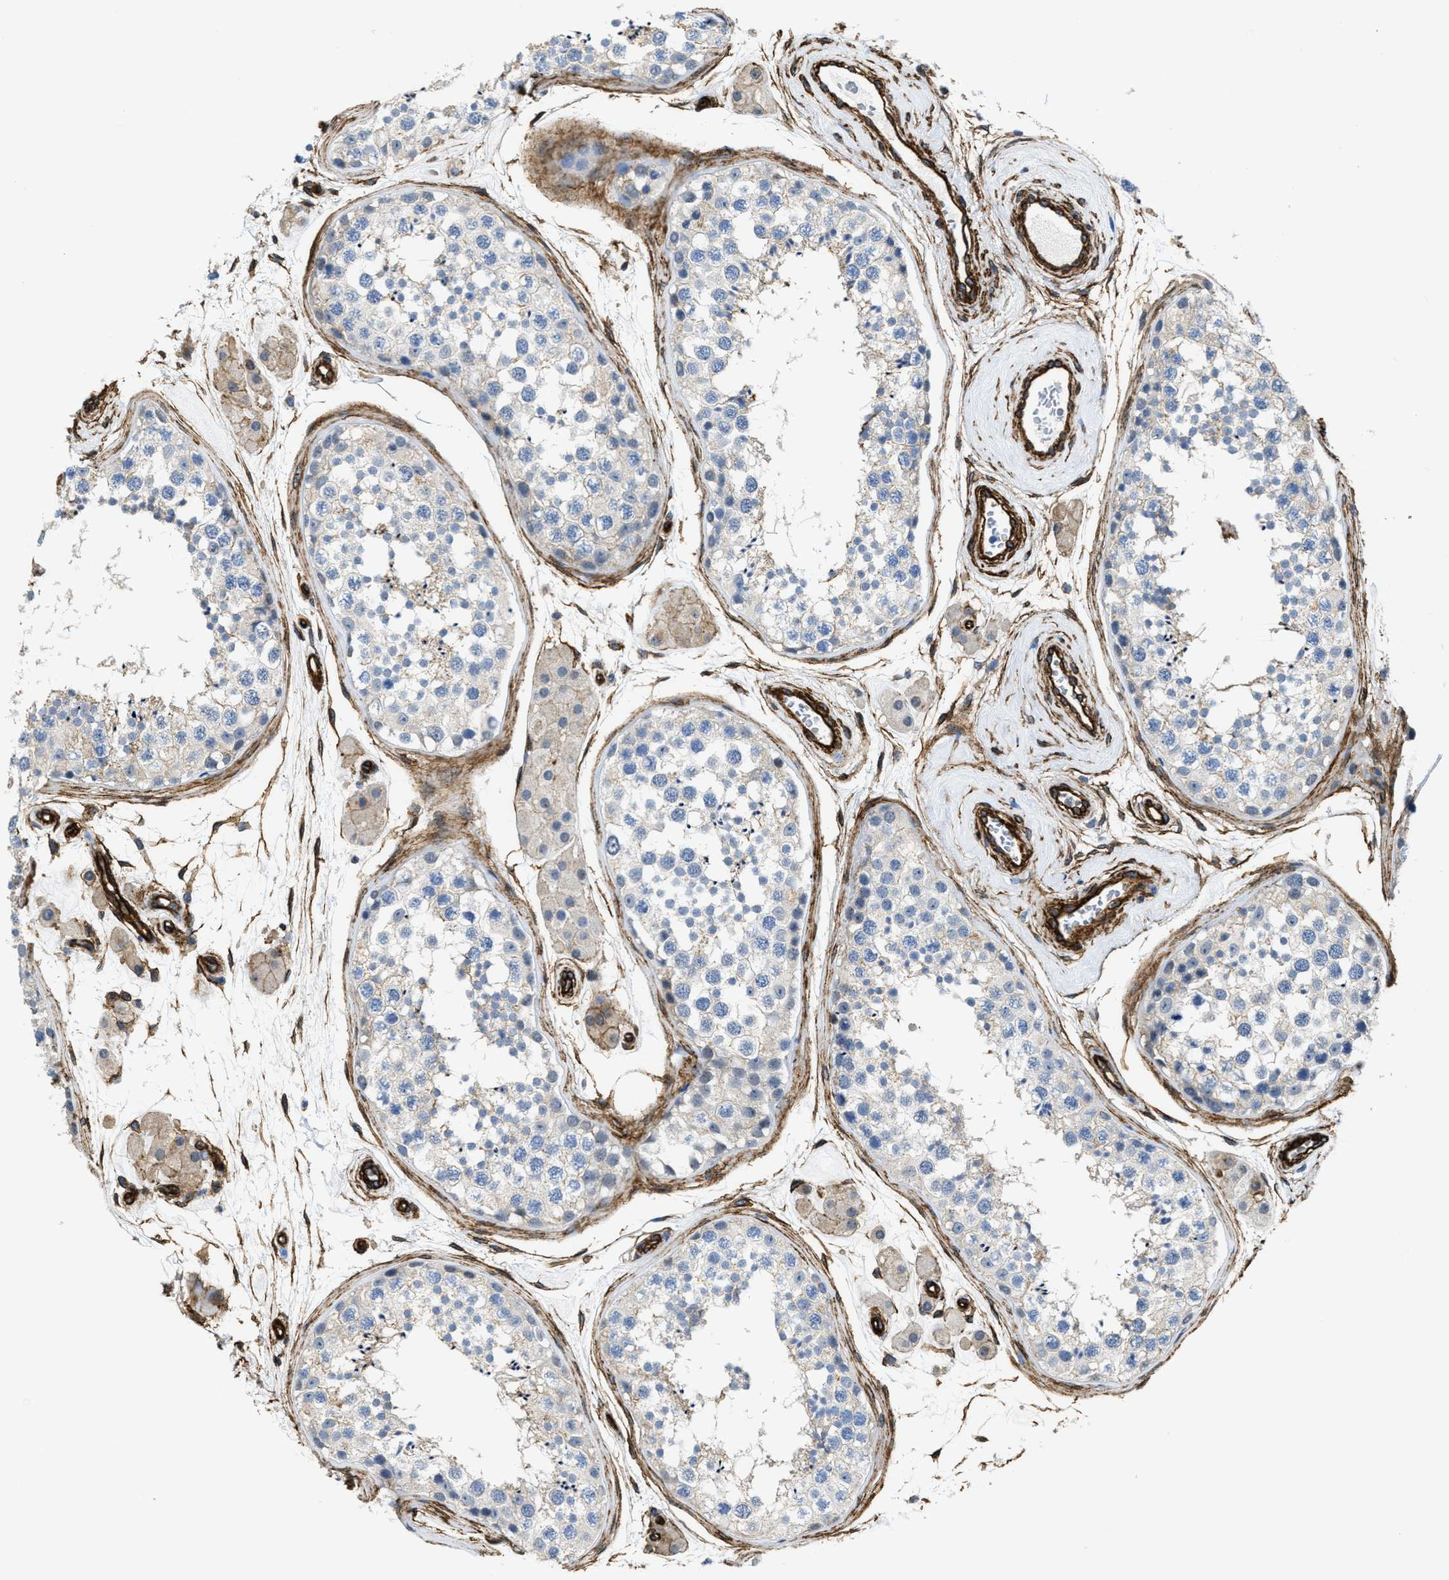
{"staining": {"intensity": "weak", "quantity": "<25%", "location": "cytoplasmic/membranous"}, "tissue": "testis", "cell_type": "Cells in seminiferous ducts", "image_type": "normal", "snomed": [{"axis": "morphology", "description": "Normal tissue, NOS"}, {"axis": "topography", "description": "Testis"}], "caption": "The photomicrograph reveals no significant positivity in cells in seminiferous ducts of testis. (DAB (3,3'-diaminobenzidine) IHC visualized using brightfield microscopy, high magnification).", "gene": "NAB1", "patient": {"sex": "male", "age": 56}}